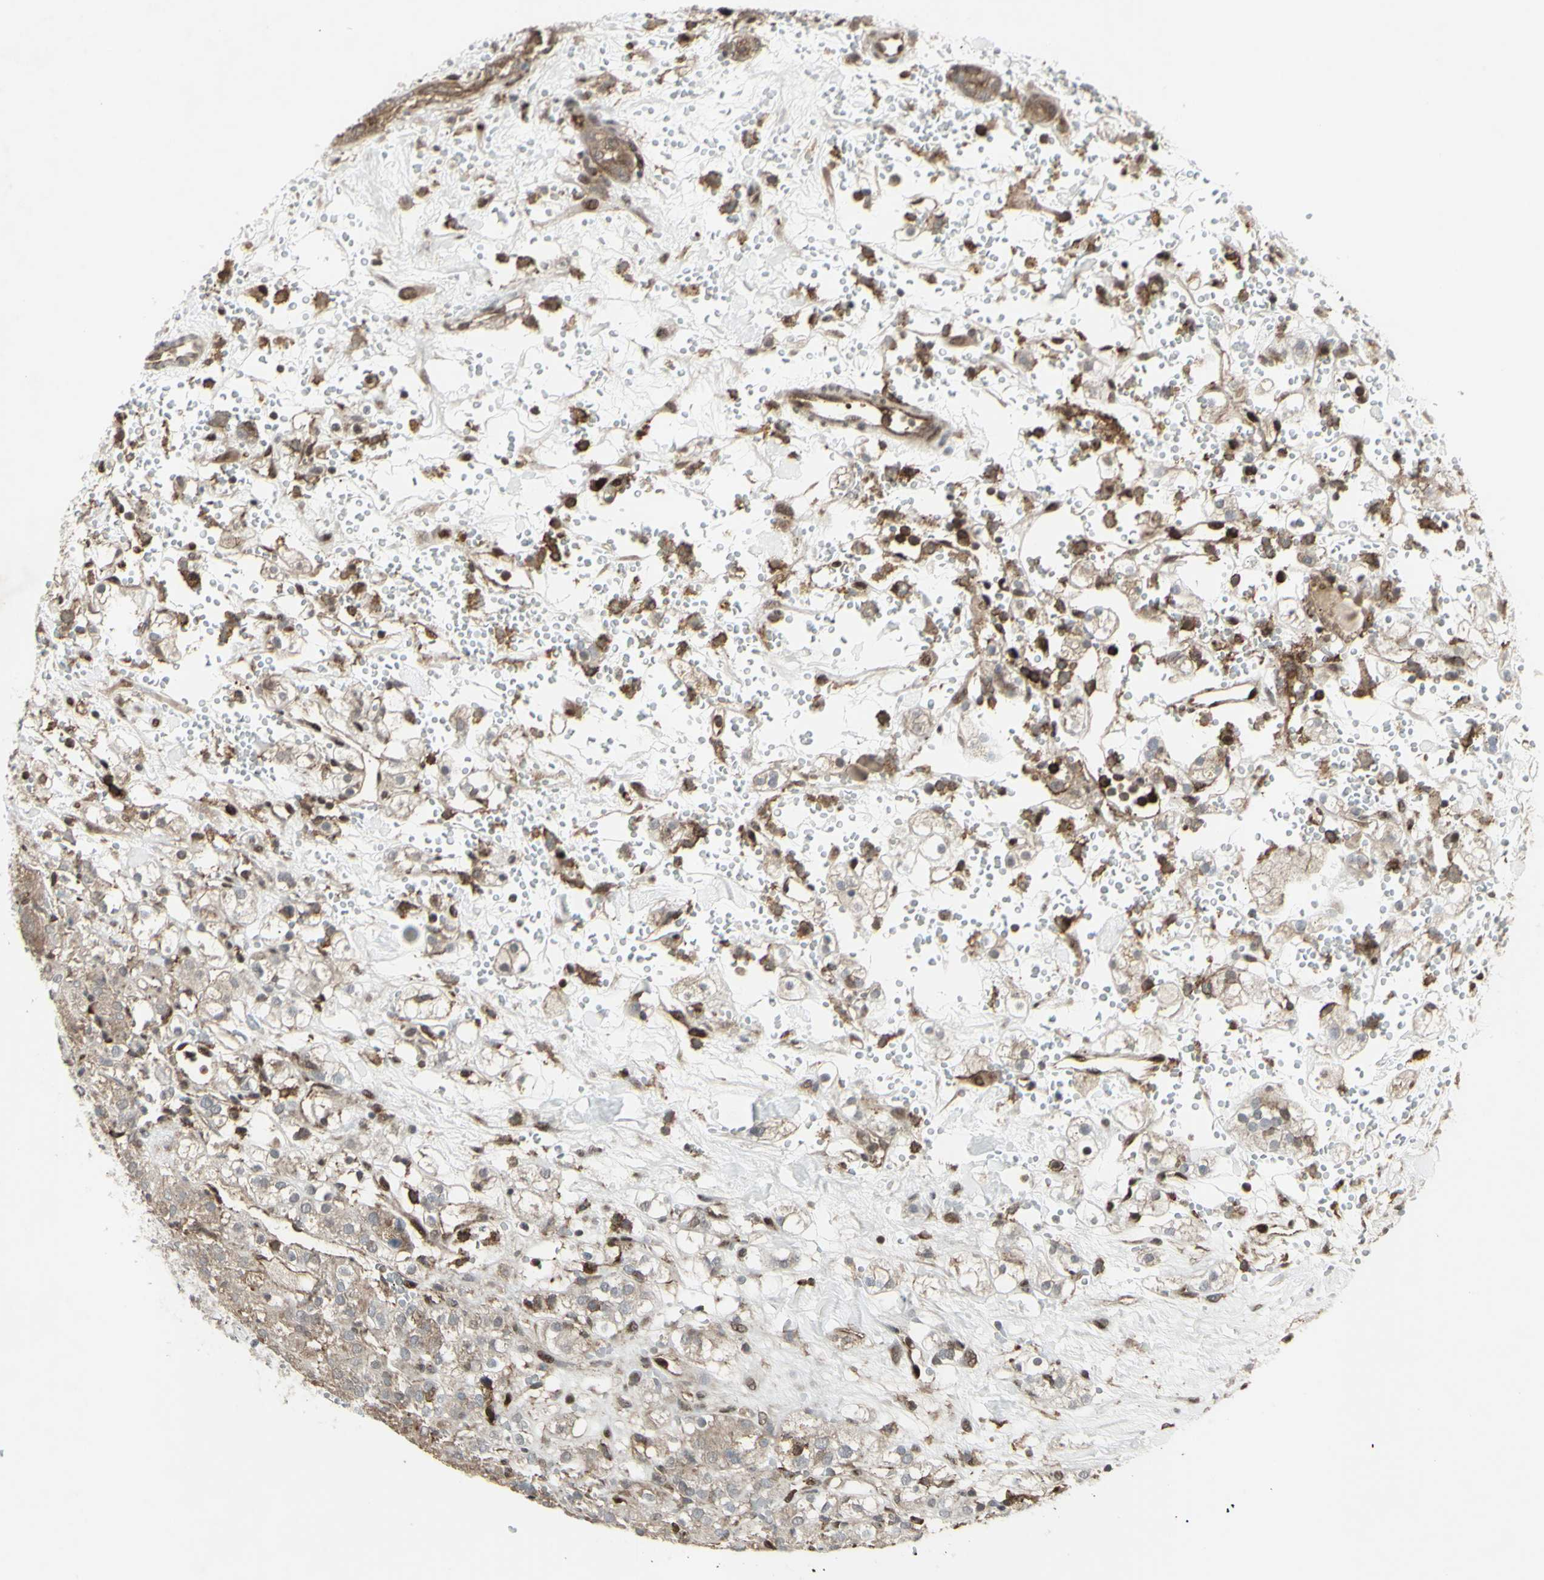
{"staining": {"intensity": "weak", "quantity": ">75%", "location": "cytoplasmic/membranous"}, "tissue": "renal cancer", "cell_type": "Tumor cells", "image_type": "cancer", "snomed": [{"axis": "morphology", "description": "Adenocarcinoma, NOS"}, {"axis": "topography", "description": "Kidney"}], "caption": "High-magnification brightfield microscopy of renal cancer stained with DAB (3,3'-diaminobenzidine) (brown) and counterstained with hematoxylin (blue). tumor cells exhibit weak cytoplasmic/membranous expression is seen in approximately>75% of cells.", "gene": "CD33", "patient": {"sex": "male", "age": 61}}